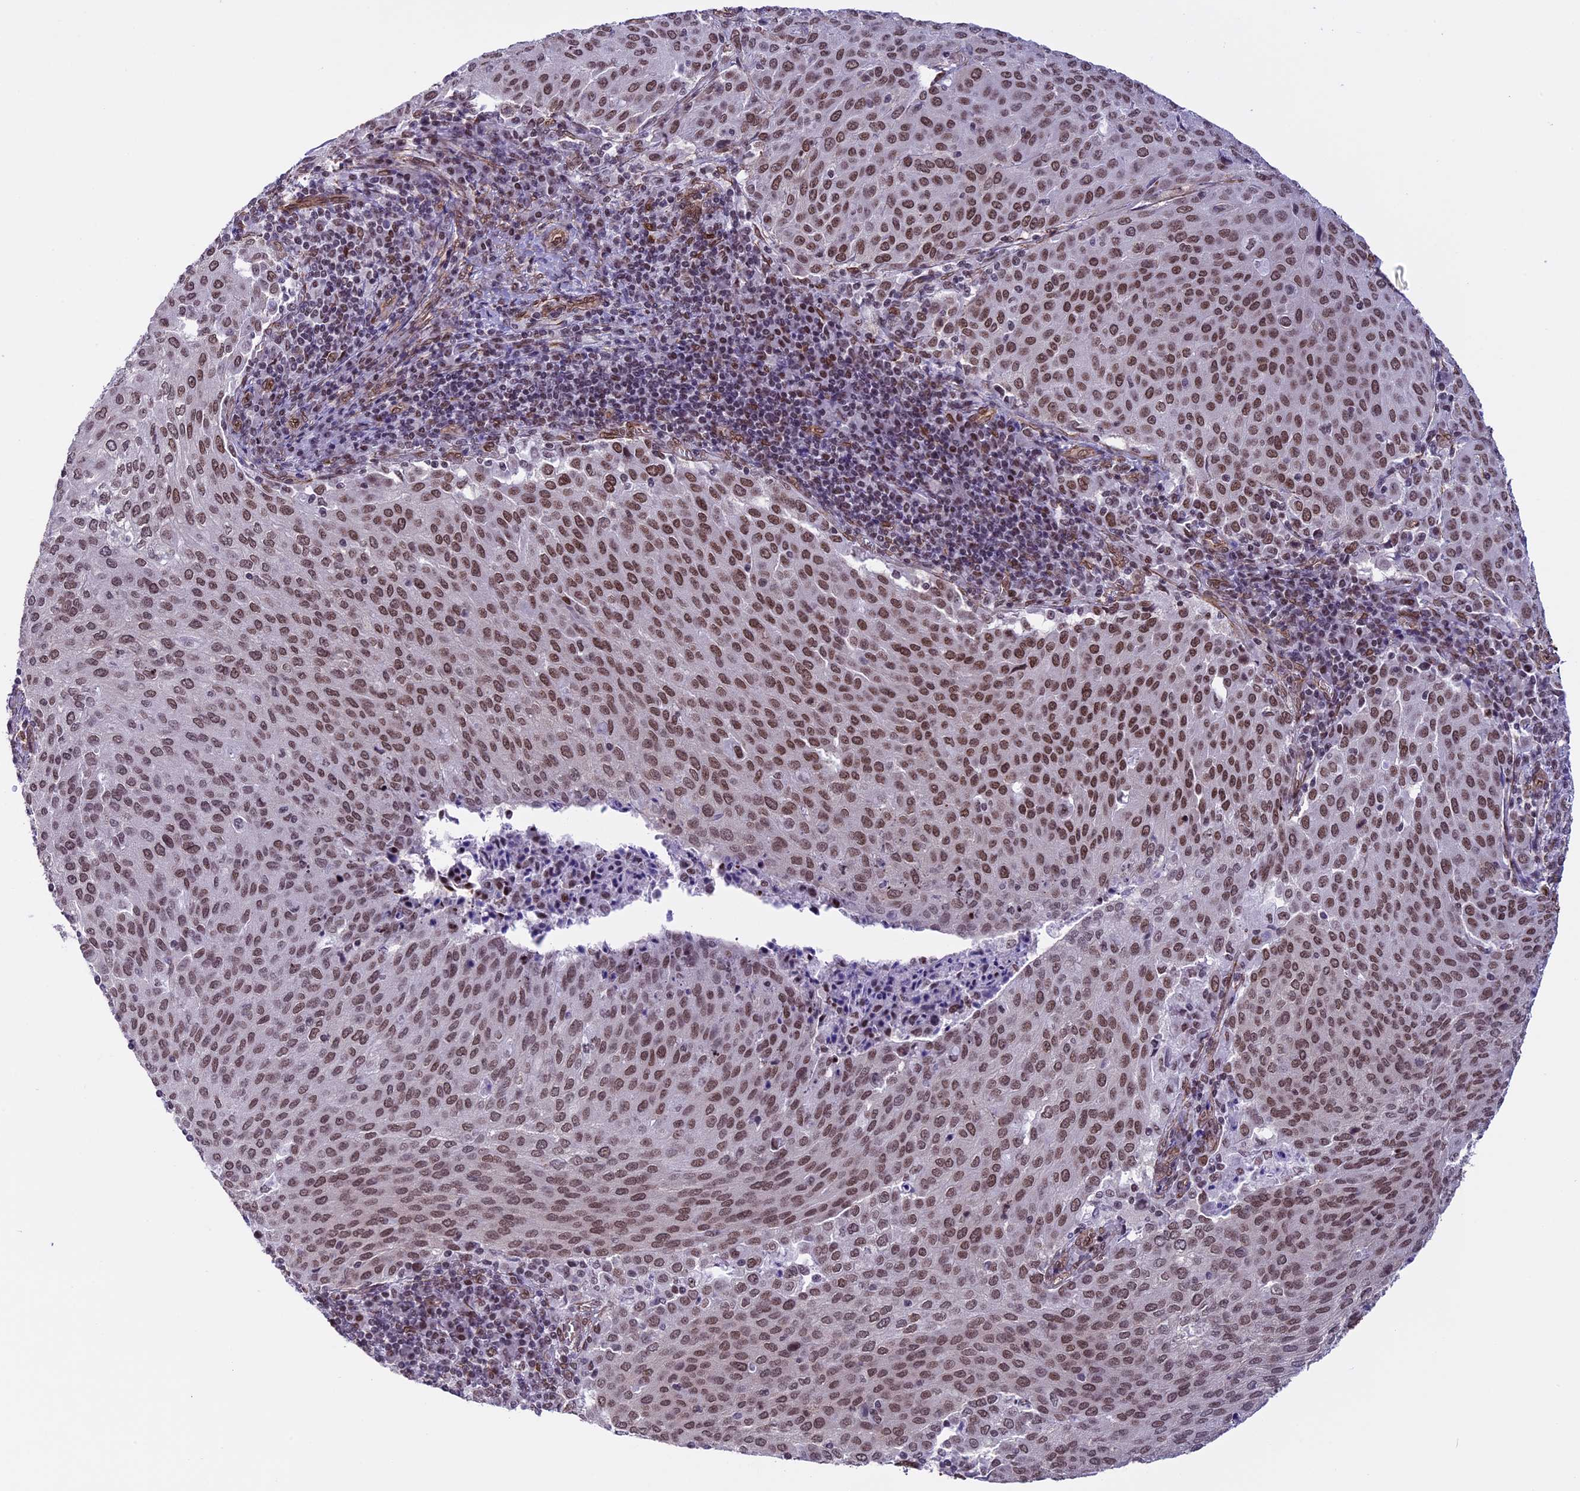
{"staining": {"intensity": "moderate", "quantity": ">75%", "location": "nuclear"}, "tissue": "cervical cancer", "cell_type": "Tumor cells", "image_type": "cancer", "snomed": [{"axis": "morphology", "description": "Squamous cell carcinoma, NOS"}, {"axis": "topography", "description": "Cervix"}], "caption": "Immunohistochemical staining of human squamous cell carcinoma (cervical) reveals medium levels of moderate nuclear protein positivity in about >75% of tumor cells.", "gene": "MPHOSPH8", "patient": {"sex": "female", "age": 46}}